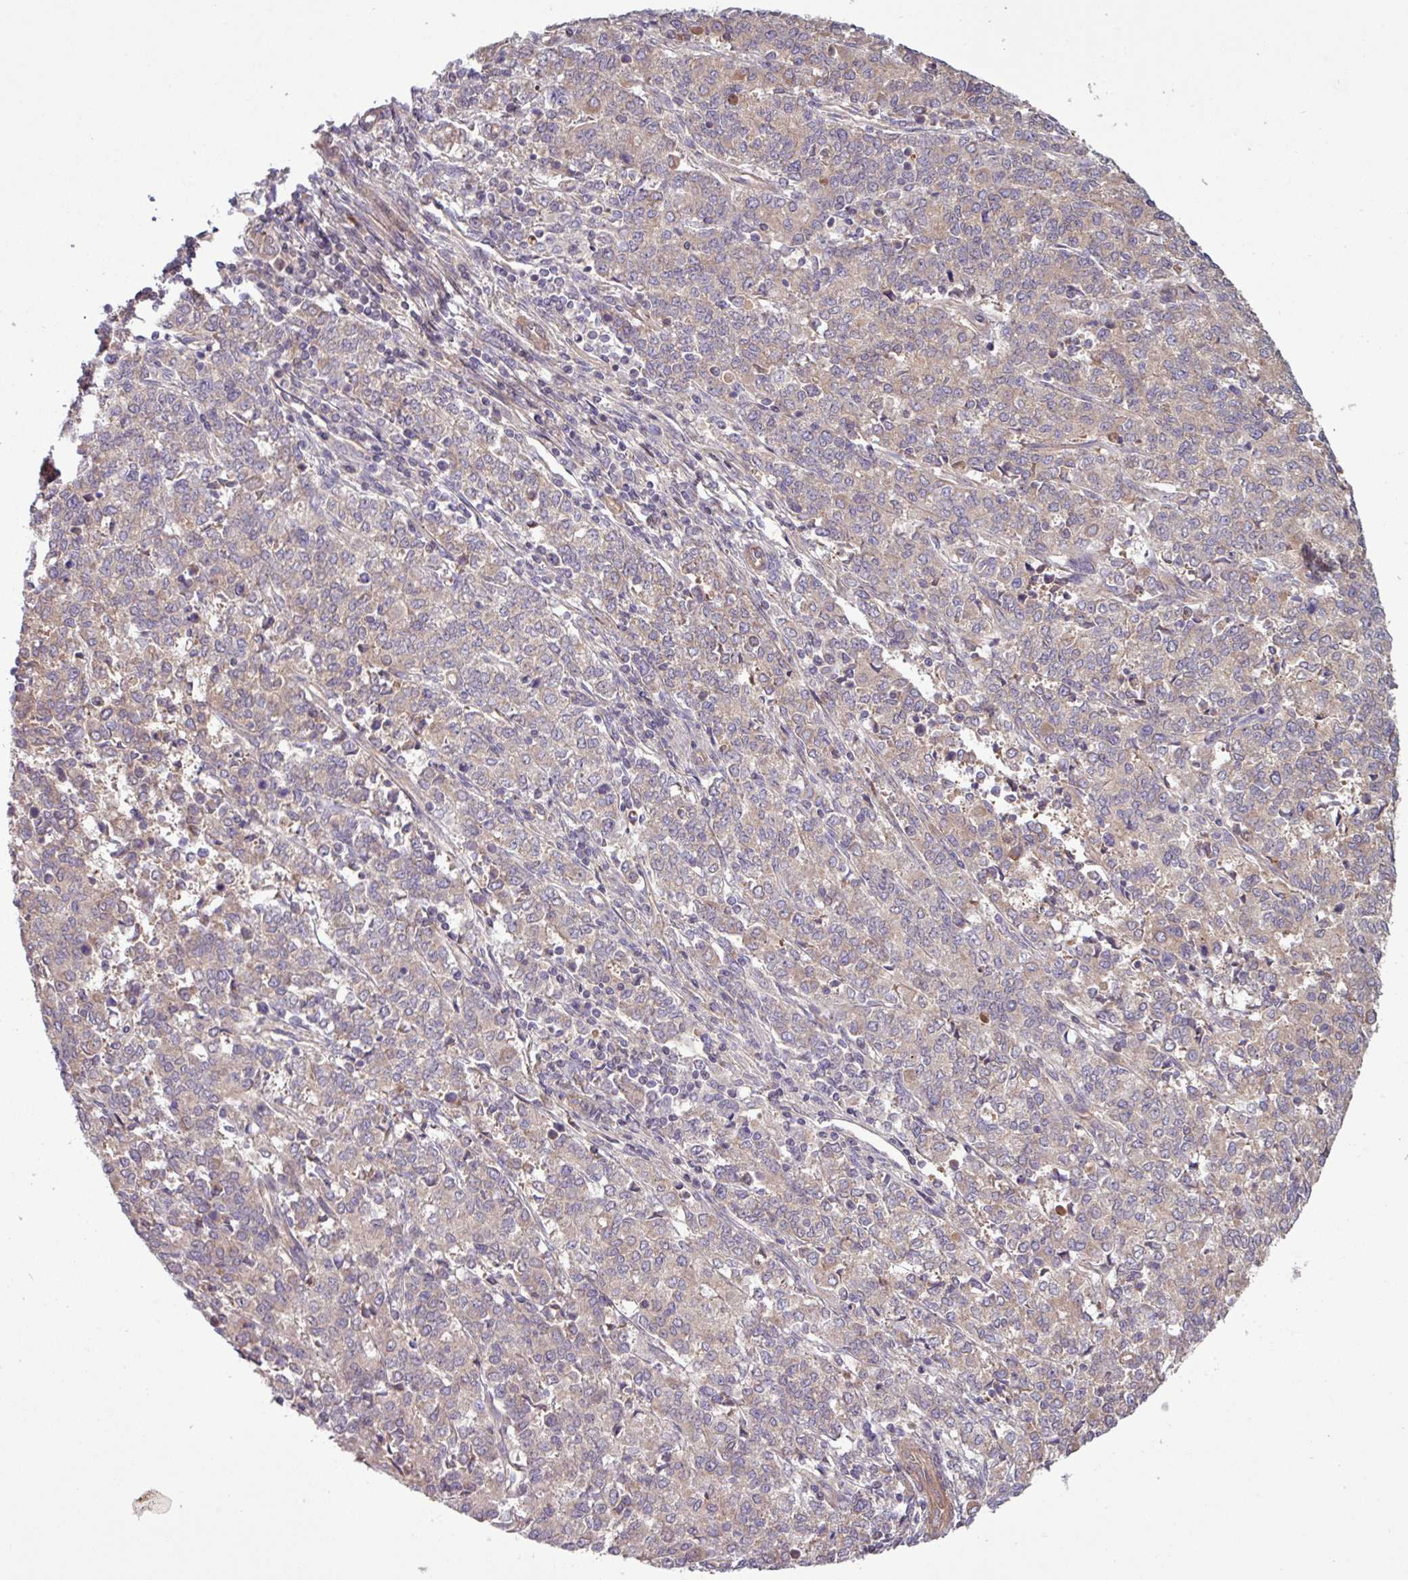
{"staining": {"intensity": "weak", "quantity": "<25%", "location": "cytoplasmic/membranous"}, "tissue": "endometrial cancer", "cell_type": "Tumor cells", "image_type": "cancer", "snomed": [{"axis": "morphology", "description": "Adenocarcinoma, NOS"}, {"axis": "topography", "description": "Endometrium"}], "caption": "DAB (3,3'-diaminobenzidine) immunohistochemical staining of endometrial adenocarcinoma shows no significant positivity in tumor cells. The staining was performed using DAB to visualize the protein expression in brown, while the nuclei were stained in blue with hematoxylin (Magnification: 20x).", "gene": "PDPR", "patient": {"sex": "female", "age": 50}}